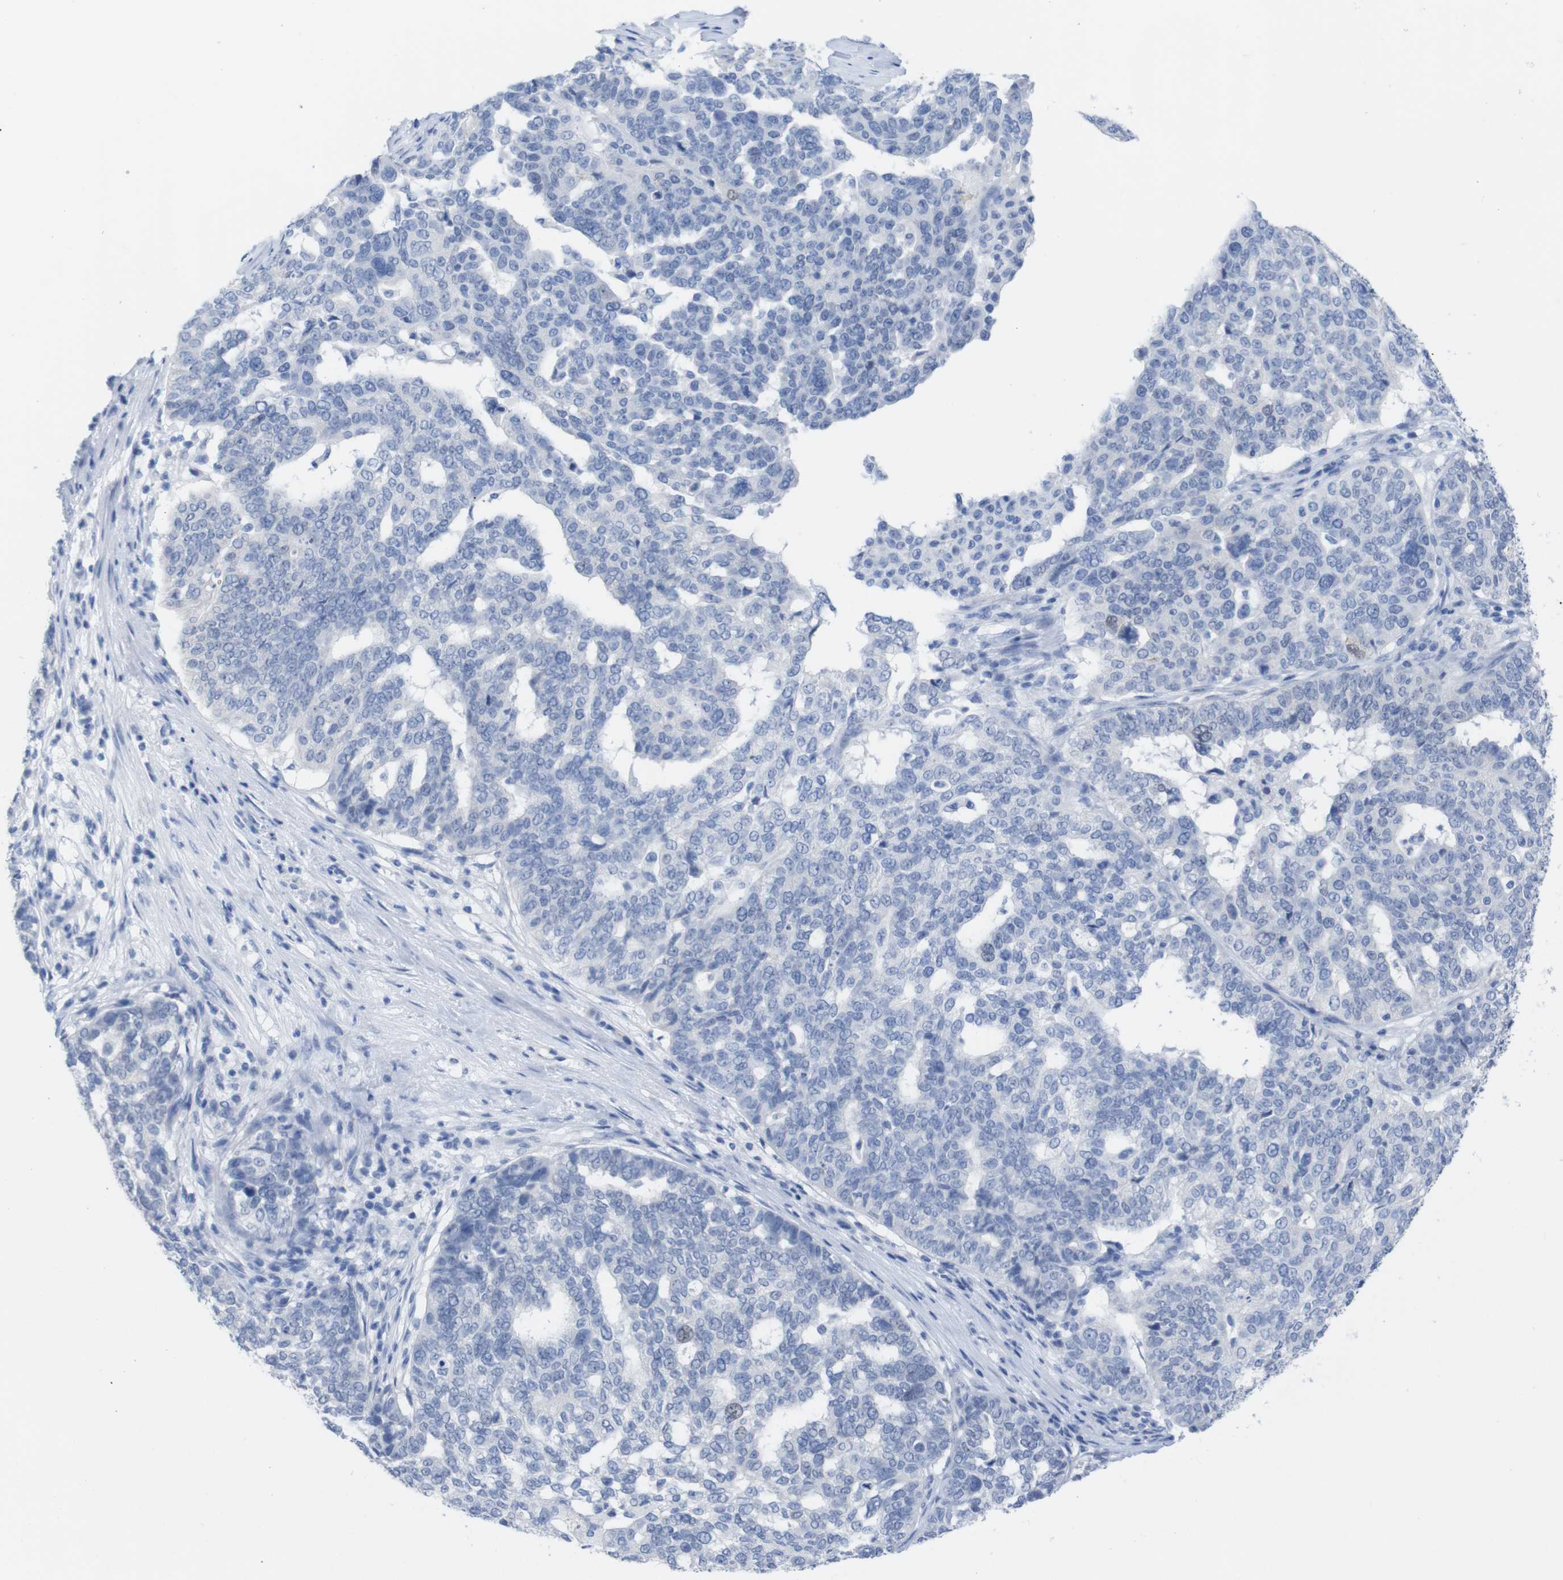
{"staining": {"intensity": "negative", "quantity": "none", "location": "none"}, "tissue": "ovarian cancer", "cell_type": "Tumor cells", "image_type": "cancer", "snomed": [{"axis": "morphology", "description": "Cystadenocarcinoma, serous, NOS"}, {"axis": "topography", "description": "Ovary"}], "caption": "This is an immunohistochemistry photomicrograph of ovarian serous cystadenocarcinoma. There is no staining in tumor cells.", "gene": "PNMA1", "patient": {"sex": "female", "age": 59}}